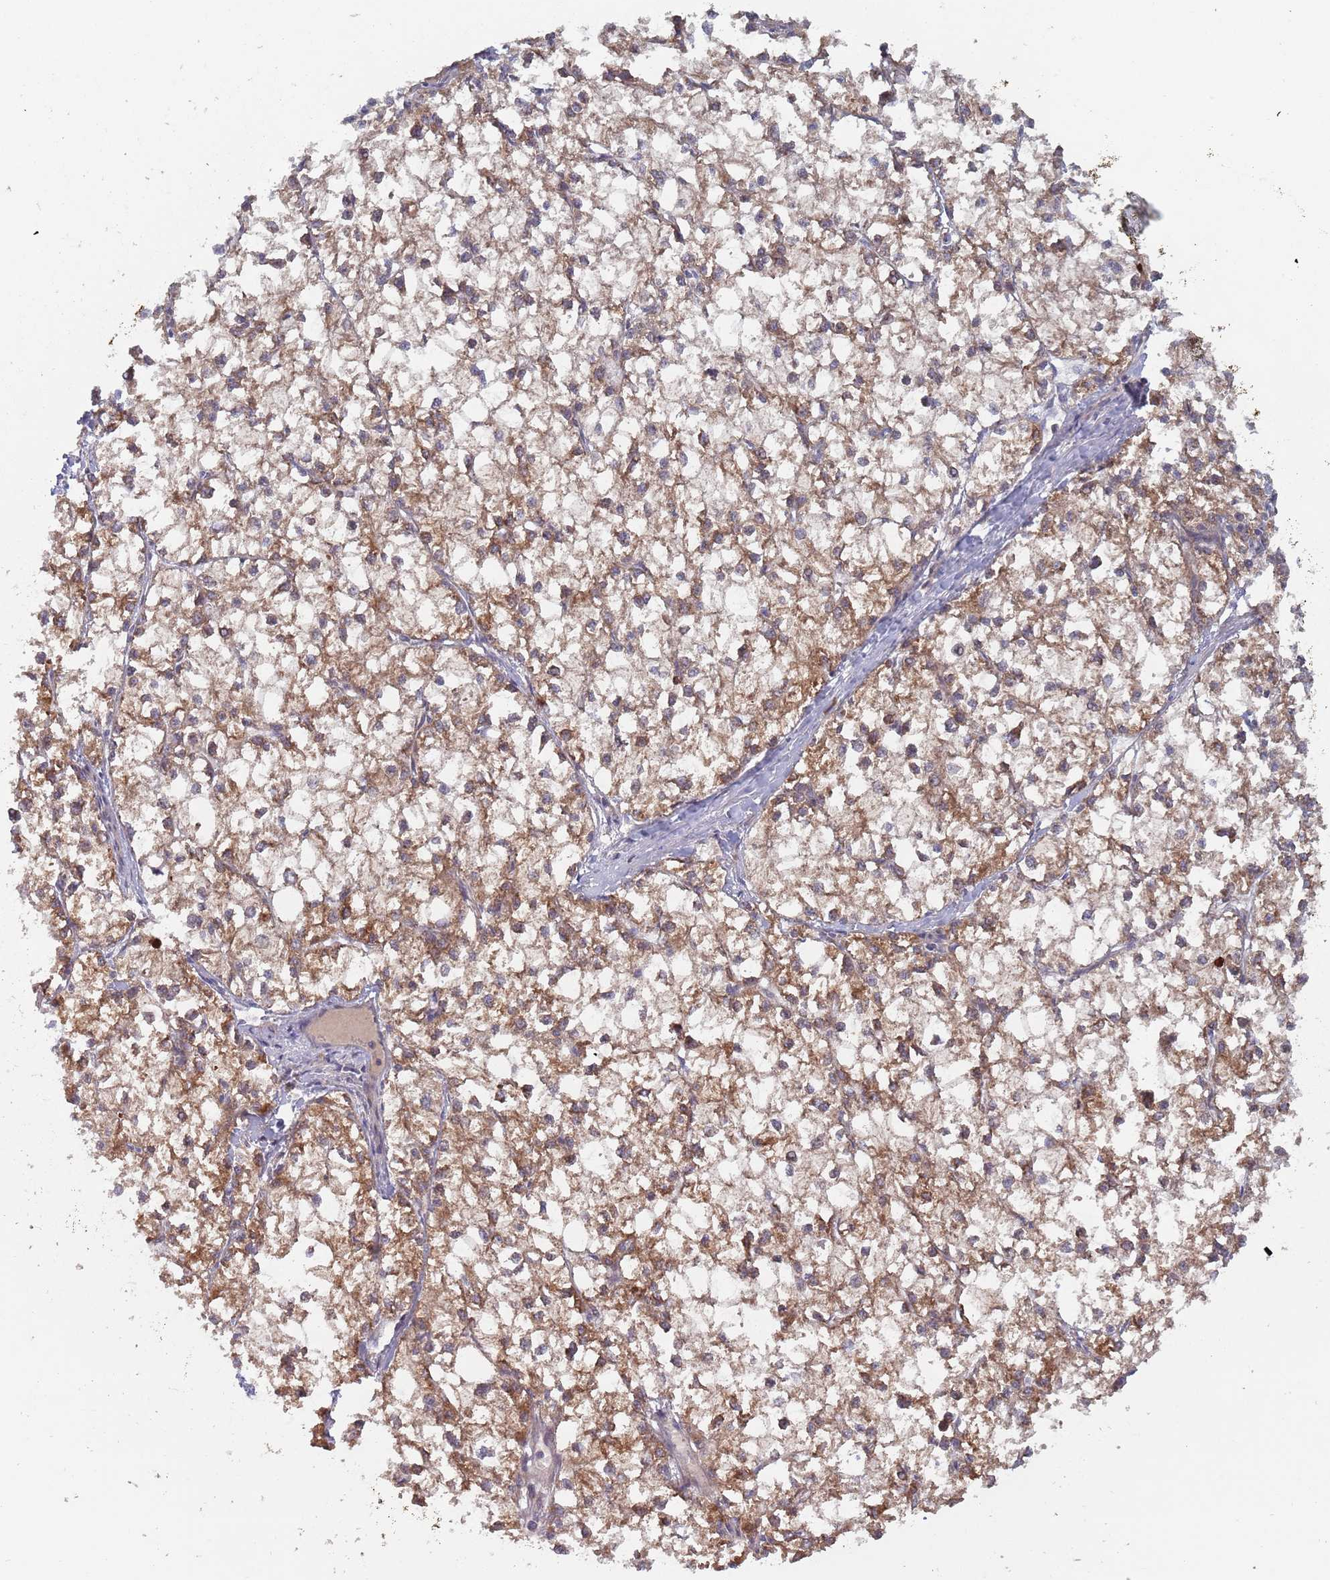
{"staining": {"intensity": "moderate", "quantity": "25%-75%", "location": "cytoplasmic/membranous"}, "tissue": "liver cancer", "cell_type": "Tumor cells", "image_type": "cancer", "snomed": [{"axis": "morphology", "description": "Carcinoma, Hepatocellular, NOS"}, {"axis": "topography", "description": "Liver"}], "caption": "Immunohistochemical staining of liver cancer reveals moderate cytoplasmic/membranous protein staining in approximately 25%-75% of tumor cells.", "gene": "ZNF140", "patient": {"sex": "female", "age": 43}}